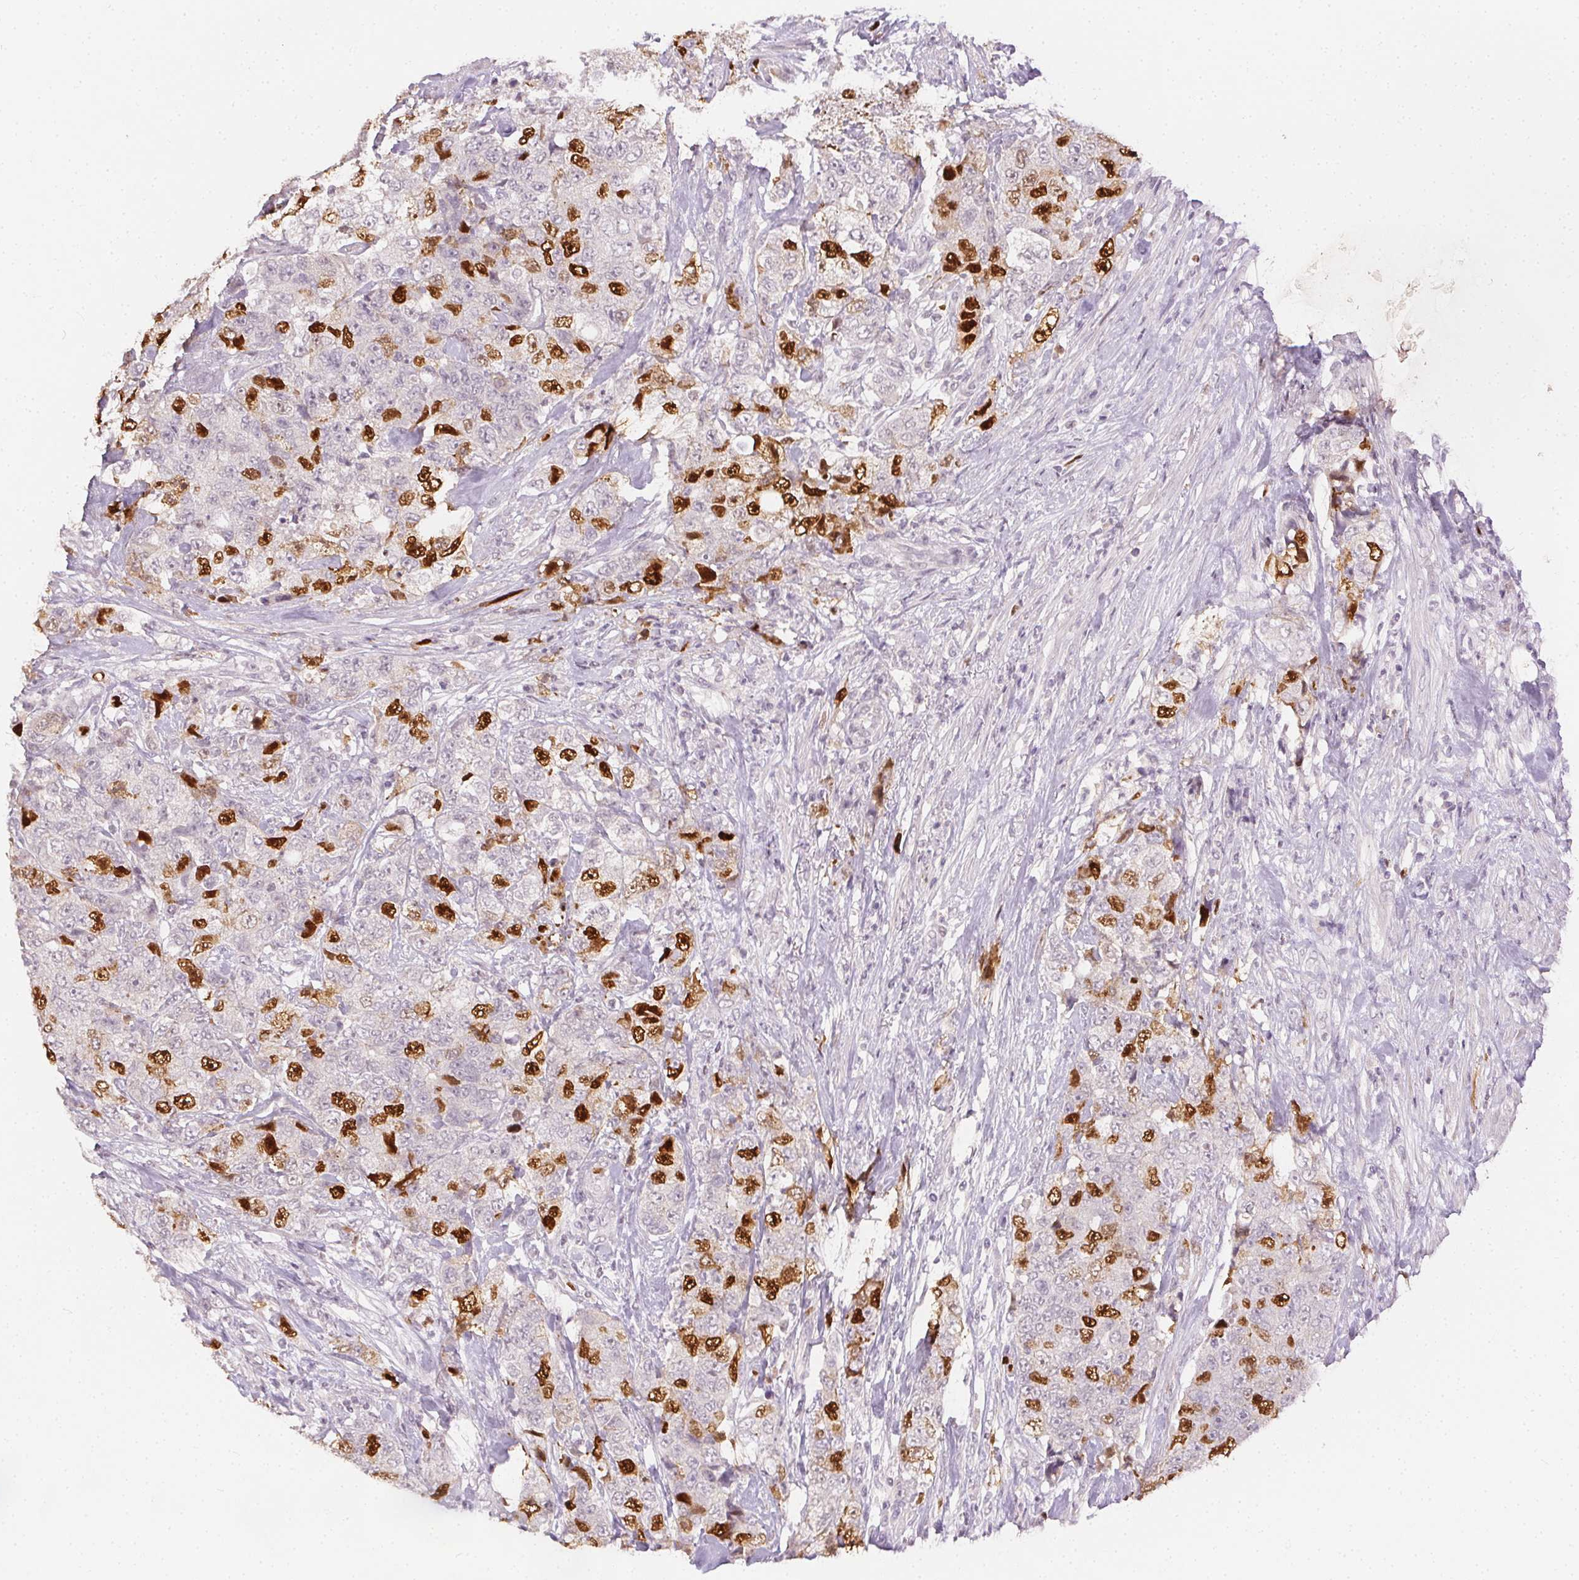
{"staining": {"intensity": "moderate", "quantity": "25%-75%", "location": "nuclear"}, "tissue": "urothelial cancer", "cell_type": "Tumor cells", "image_type": "cancer", "snomed": [{"axis": "morphology", "description": "Urothelial carcinoma, High grade"}, {"axis": "topography", "description": "Urinary bladder"}], "caption": "A photomicrograph of urothelial cancer stained for a protein shows moderate nuclear brown staining in tumor cells. (DAB = brown stain, brightfield microscopy at high magnification).", "gene": "ANLN", "patient": {"sex": "female", "age": 78}}